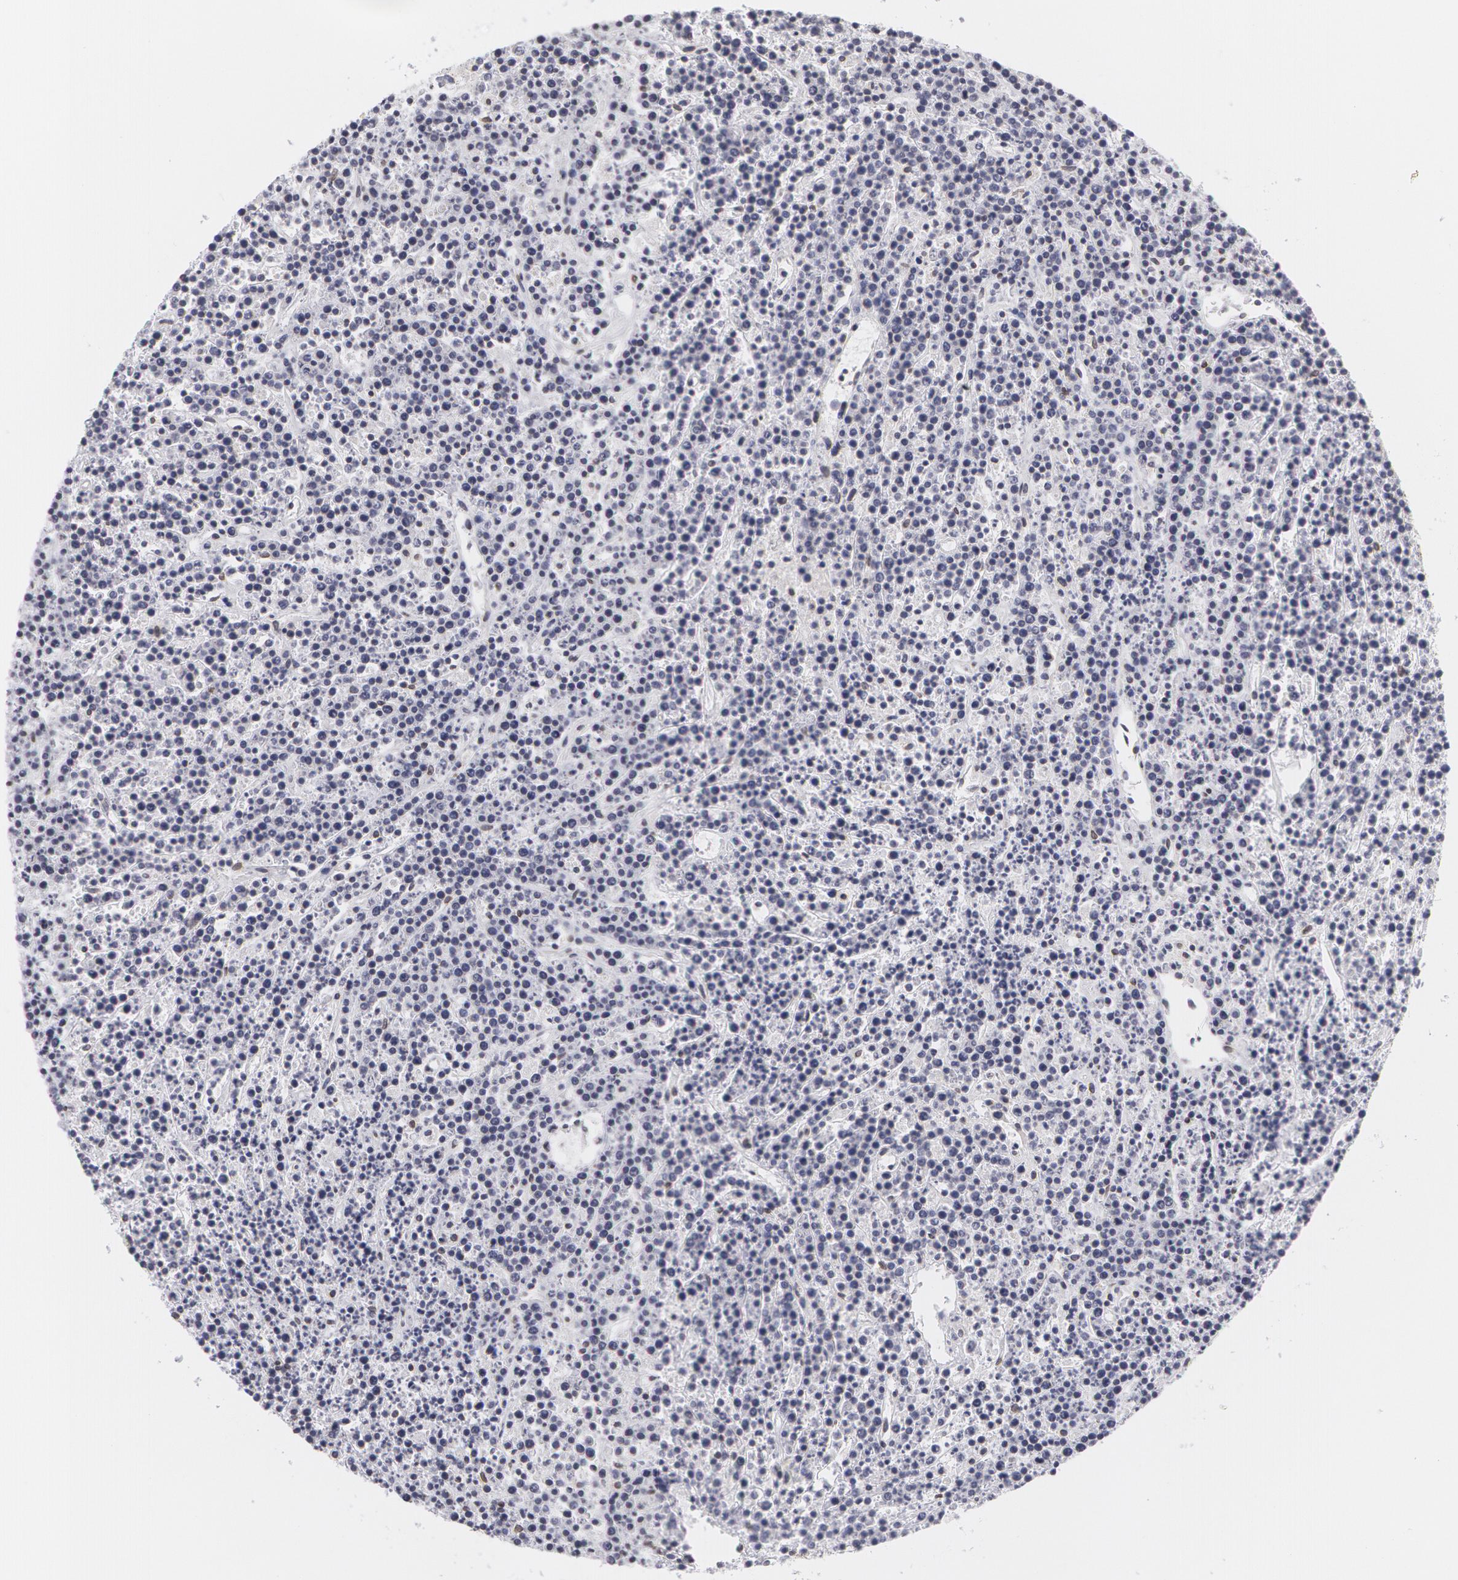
{"staining": {"intensity": "negative", "quantity": "none", "location": "none"}, "tissue": "lymphoma", "cell_type": "Tumor cells", "image_type": "cancer", "snomed": [{"axis": "morphology", "description": "Malignant lymphoma, non-Hodgkin's type, High grade"}, {"axis": "topography", "description": "Ovary"}], "caption": "An IHC histopathology image of lymphoma is shown. There is no staining in tumor cells of lymphoma.", "gene": "EMD", "patient": {"sex": "female", "age": 56}}